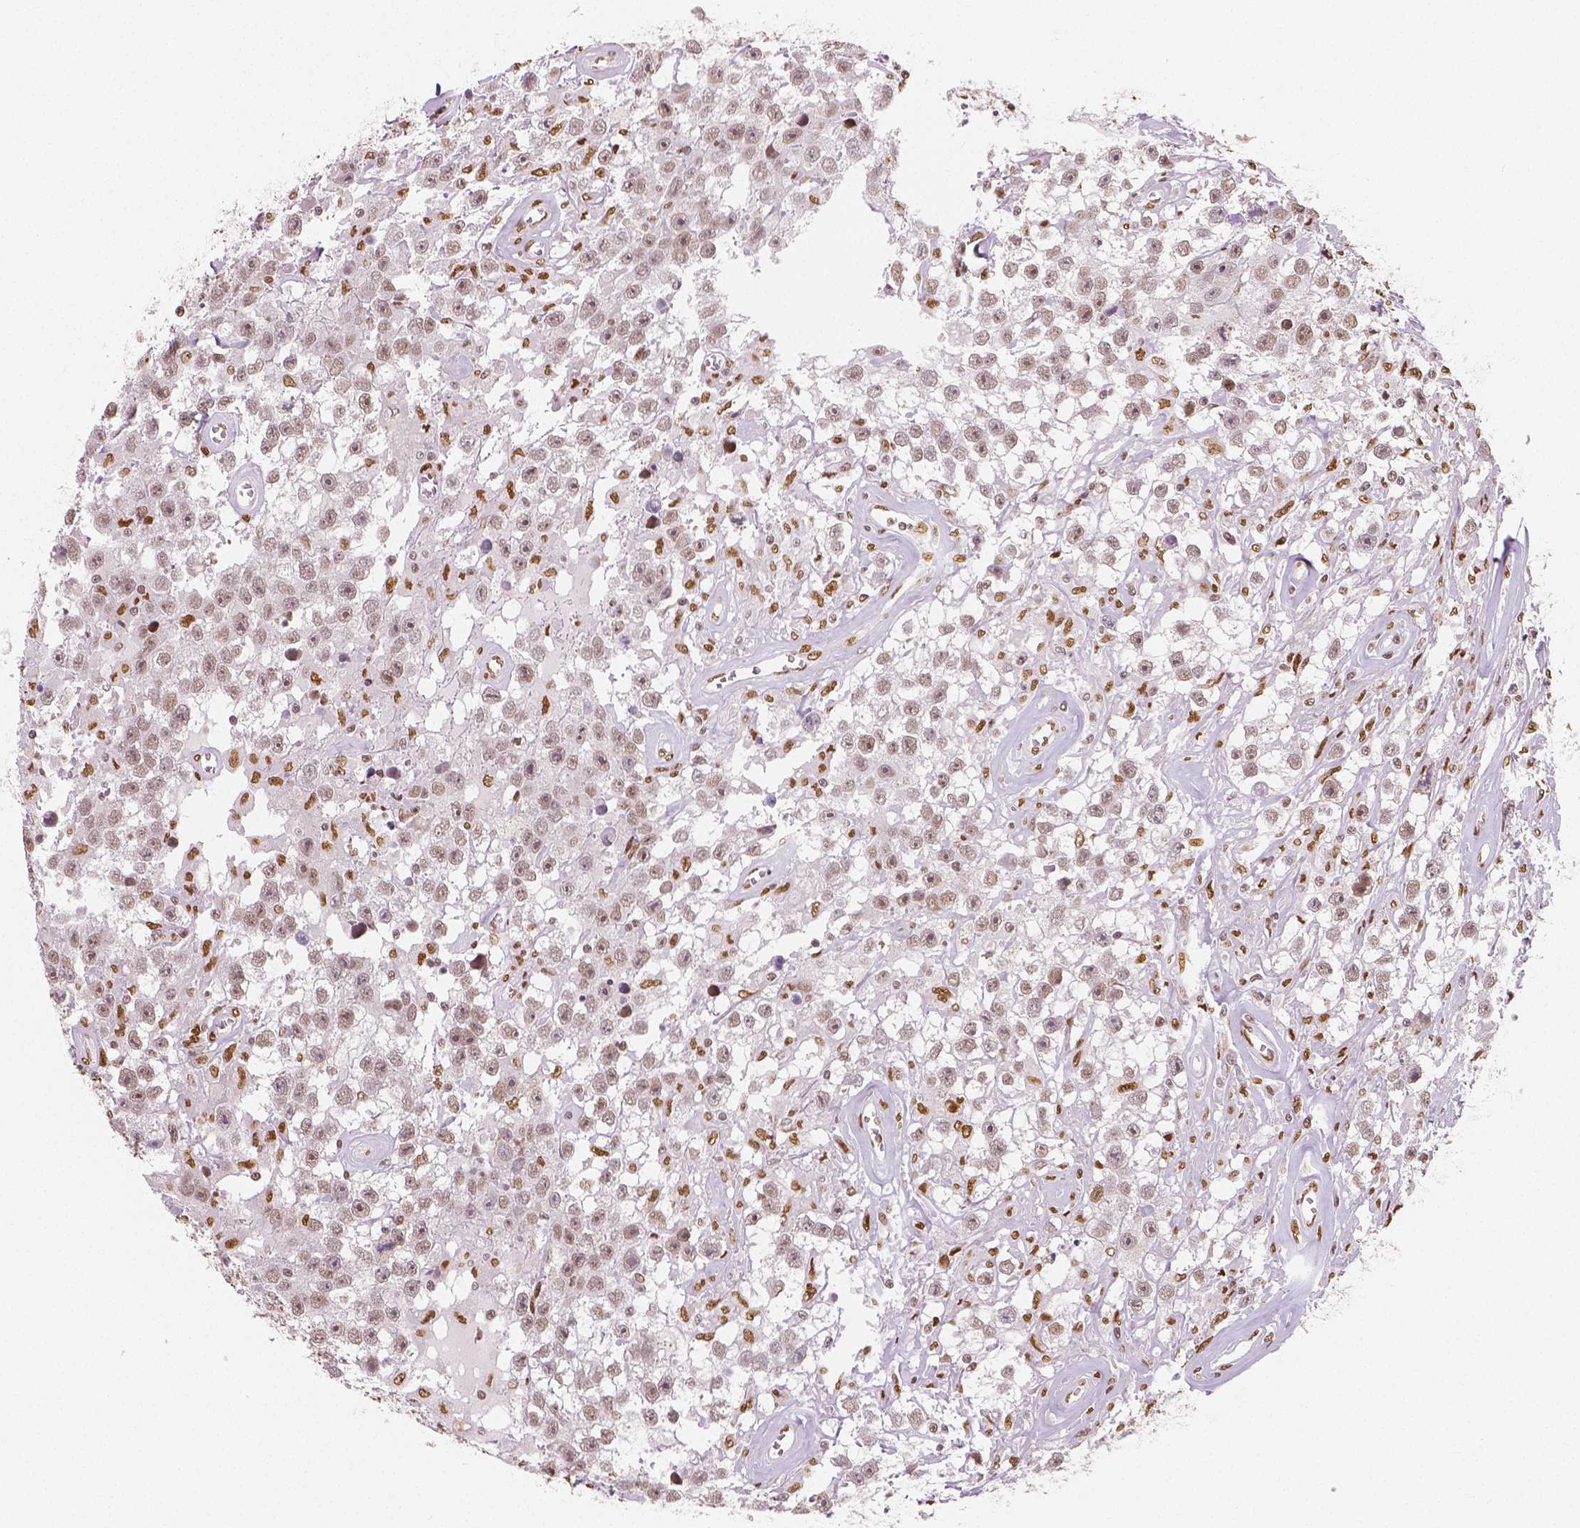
{"staining": {"intensity": "weak", "quantity": ">75%", "location": "nuclear"}, "tissue": "testis cancer", "cell_type": "Tumor cells", "image_type": "cancer", "snomed": [{"axis": "morphology", "description": "Seminoma, NOS"}, {"axis": "topography", "description": "Testis"}], "caption": "About >75% of tumor cells in human seminoma (testis) exhibit weak nuclear protein staining as visualized by brown immunohistochemical staining.", "gene": "NUCKS1", "patient": {"sex": "male", "age": 43}}